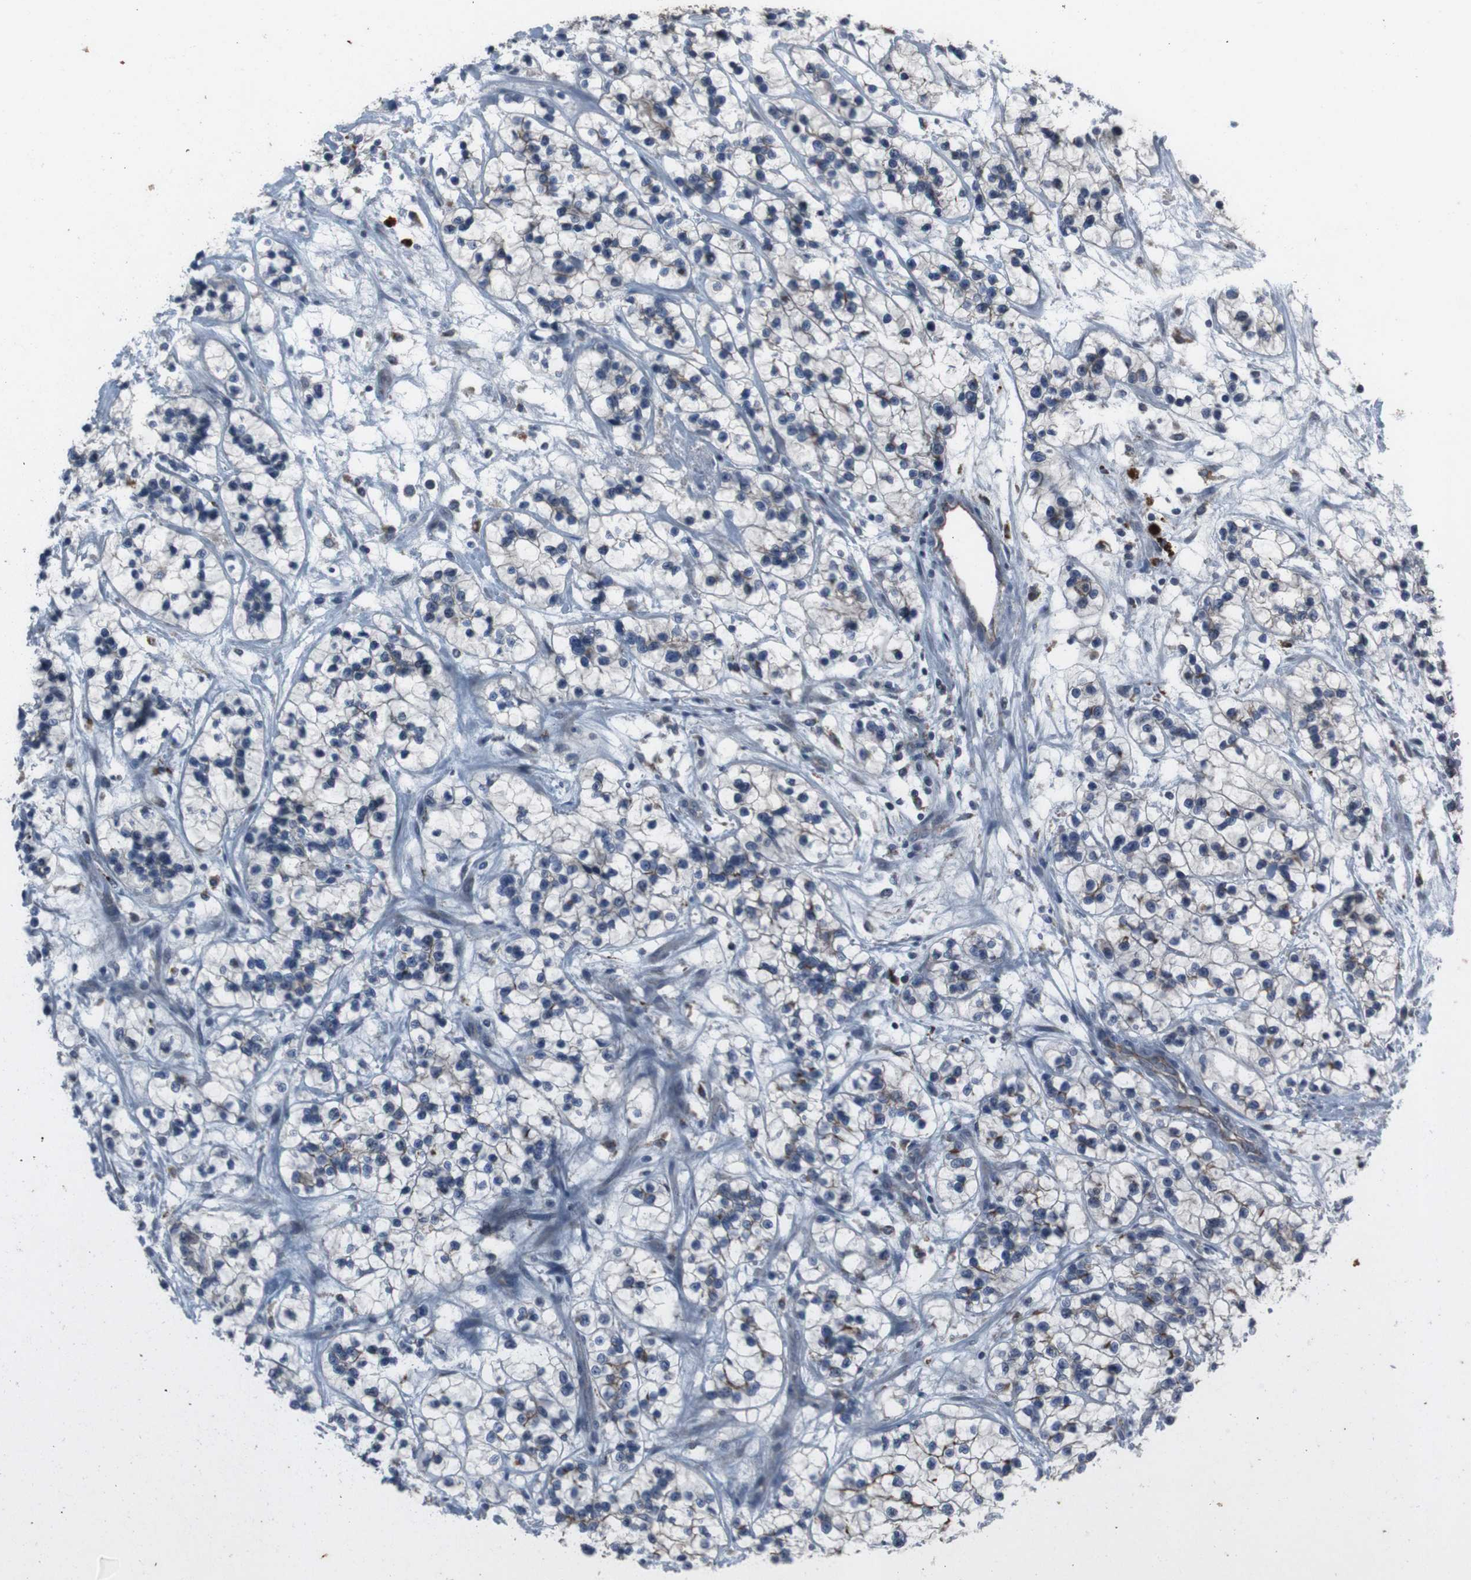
{"staining": {"intensity": "negative", "quantity": "none", "location": "none"}, "tissue": "renal cancer", "cell_type": "Tumor cells", "image_type": "cancer", "snomed": [{"axis": "morphology", "description": "Adenocarcinoma, NOS"}, {"axis": "topography", "description": "Kidney"}], "caption": "Adenocarcinoma (renal) stained for a protein using immunohistochemistry reveals no staining tumor cells.", "gene": "EFNA5", "patient": {"sex": "female", "age": 57}}